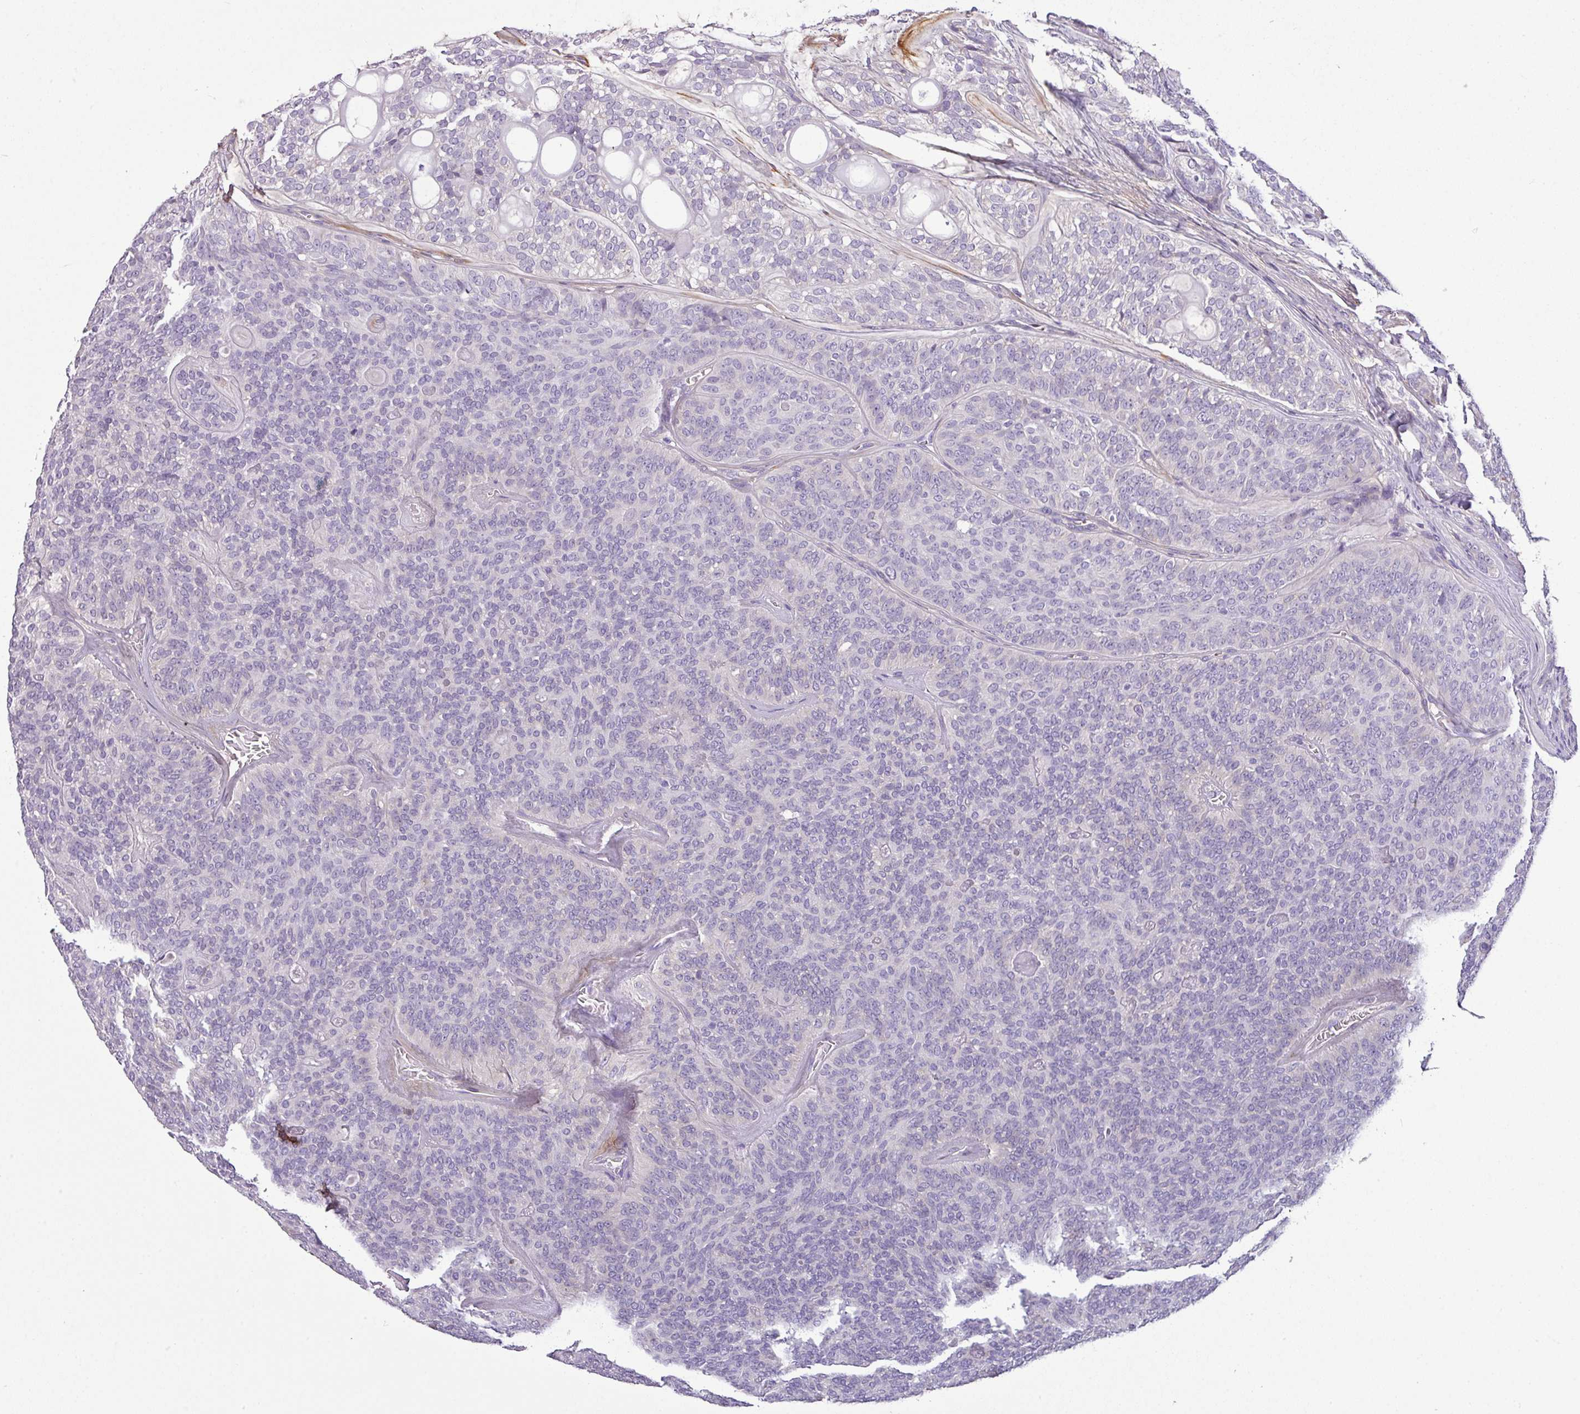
{"staining": {"intensity": "negative", "quantity": "none", "location": "none"}, "tissue": "head and neck cancer", "cell_type": "Tumor cells", "image_type": "cancer", "snomed": [{"axis": "morphology", "description": "Adenocarcinoma, NOS"}, {"axis": "topography", "description": "Head-Neck"}], "caption": "Tumor cells show no significant staining in head and neck adenocarcinoma. (DAB immunohistochemistry, high magnification).", "gene": "PARD6G", "patient": {"sex": "male", "age": 66}}